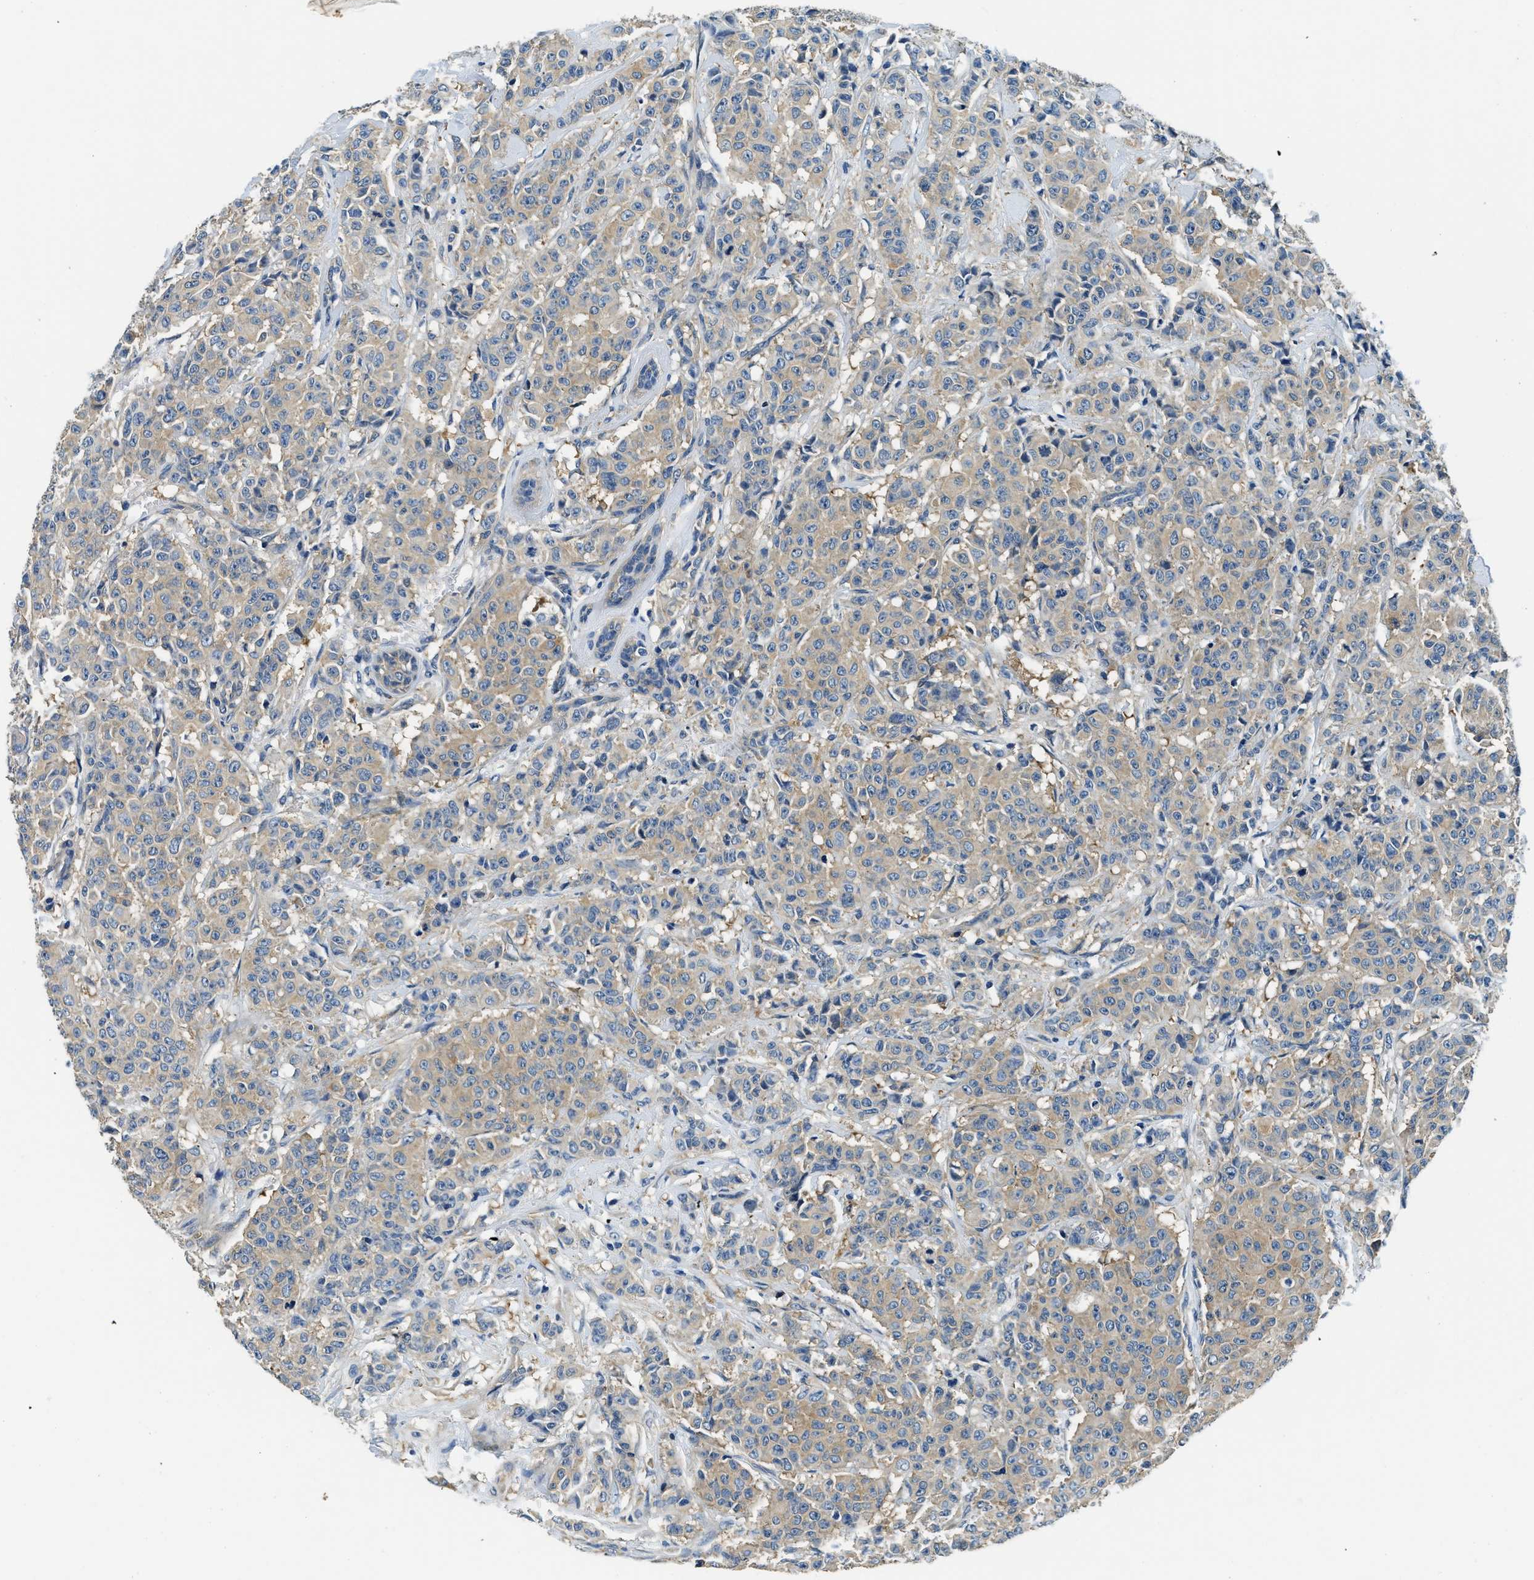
{"staining": {"intensity": "weak", "quantity": ">75%", "location": "cytoplasmic/membranous"}, "tissue": "breast cancer", "cell_type": "Tumor cells", "image_type": "cancer", "snomed": [{"axis": "morphology", "description": "Normal tissue, NOS"}, {"axis": "morphology", "description": "Duct carcinoma"}, {"axis": "topography", "description": "Breast"}], "caption": "Human infiltrating ductal carcinoma (breast) stained for a protein (brown) reveals weak cytoplasmic/membranous positive positivity in approximately >75% of tumor cells.", "gene": "TWF1", "patient": {"sex": "female", "age": 40}}